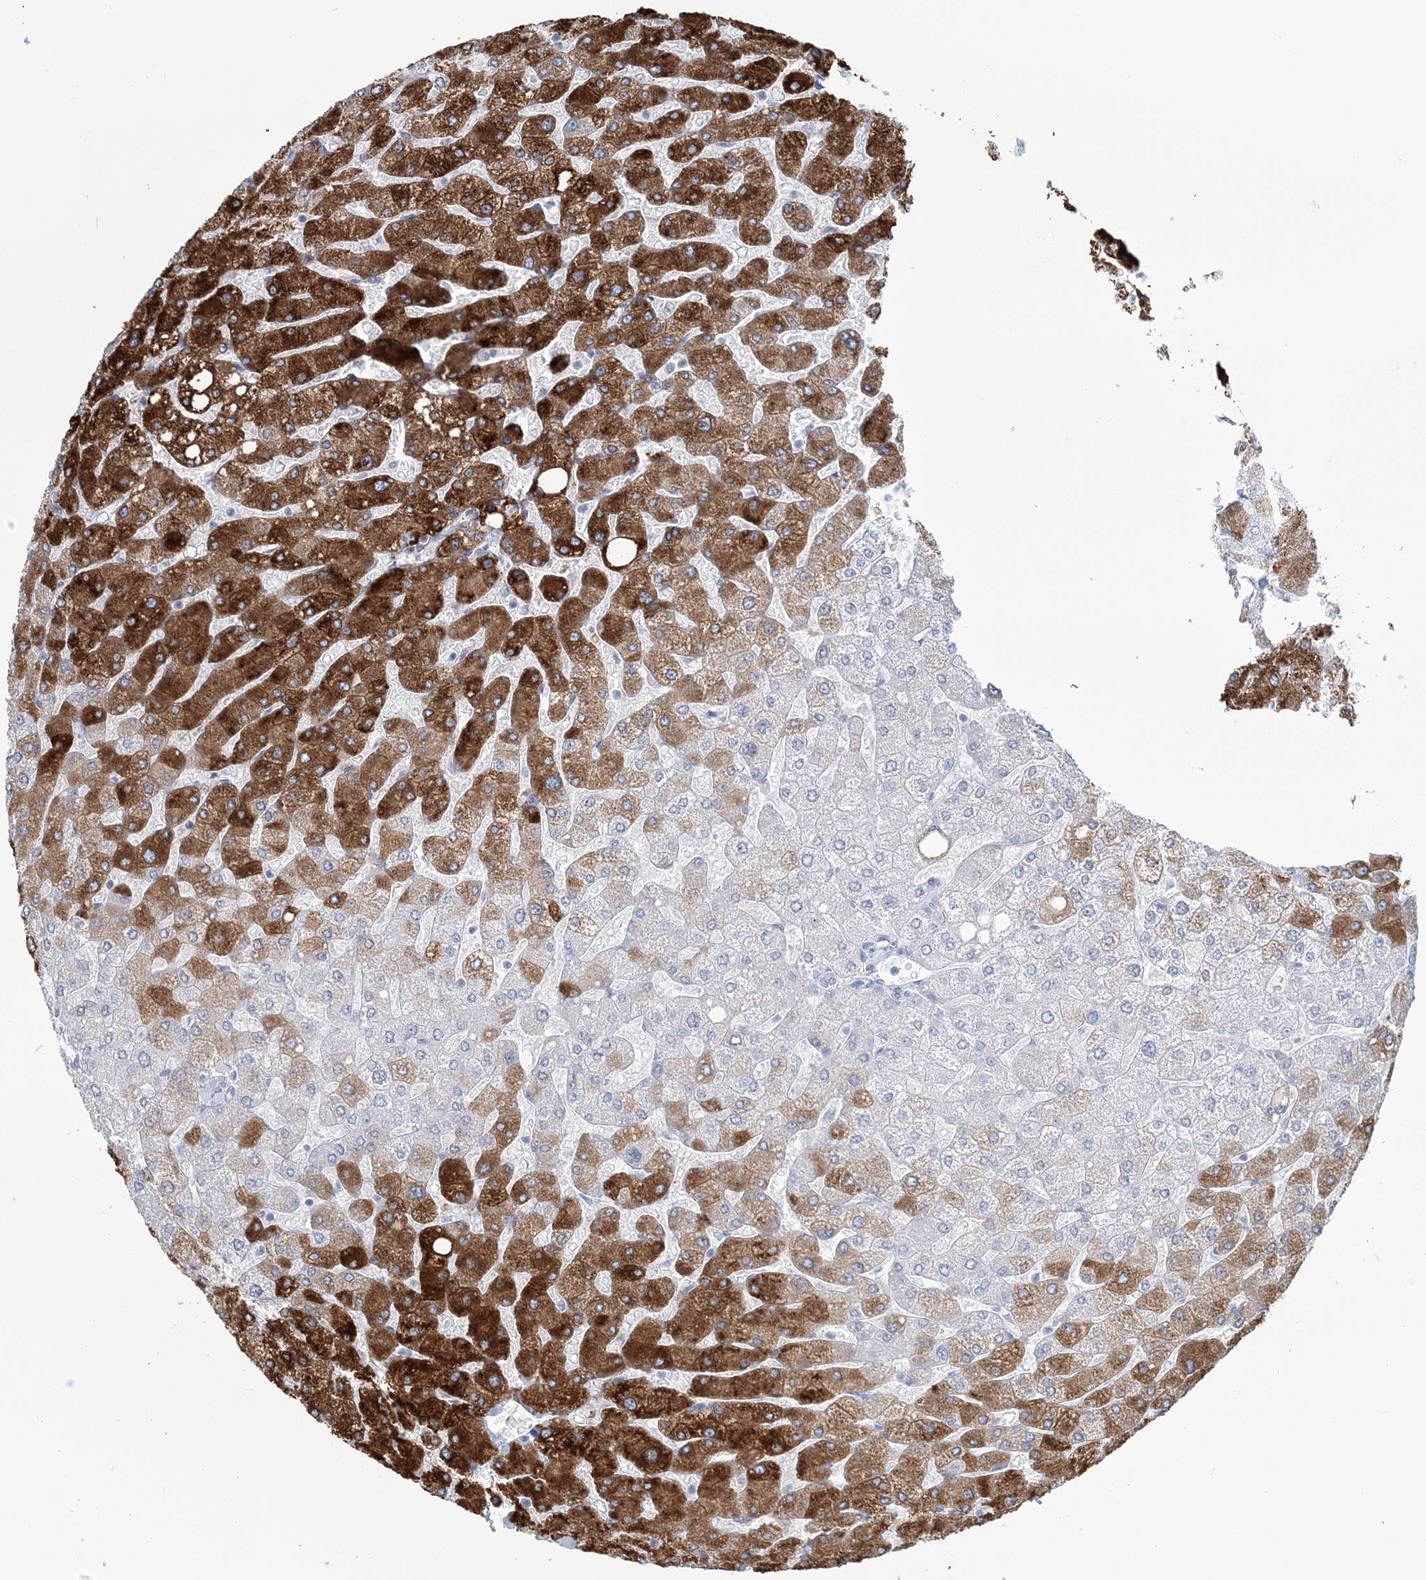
{"staining": {"intensity": "negative", "quantity": "none", "location": "none"}, "tissue": "liver", "cell_type": "Cholangiocytes", "image_type": "normal", "snomed": [{"axis": "morphology", "description": "Normal tissue, NOS"}, {"axis": "topography", "description": "Liver"}], "caption": "The histopathology image demonstrates no significant expression in cholangiocytes of liver. (DAB immunohistochemistry with hematoxylin counter stain).", "gene": "CYP3A4", "patient": {"sex": "male", "age": 55}}